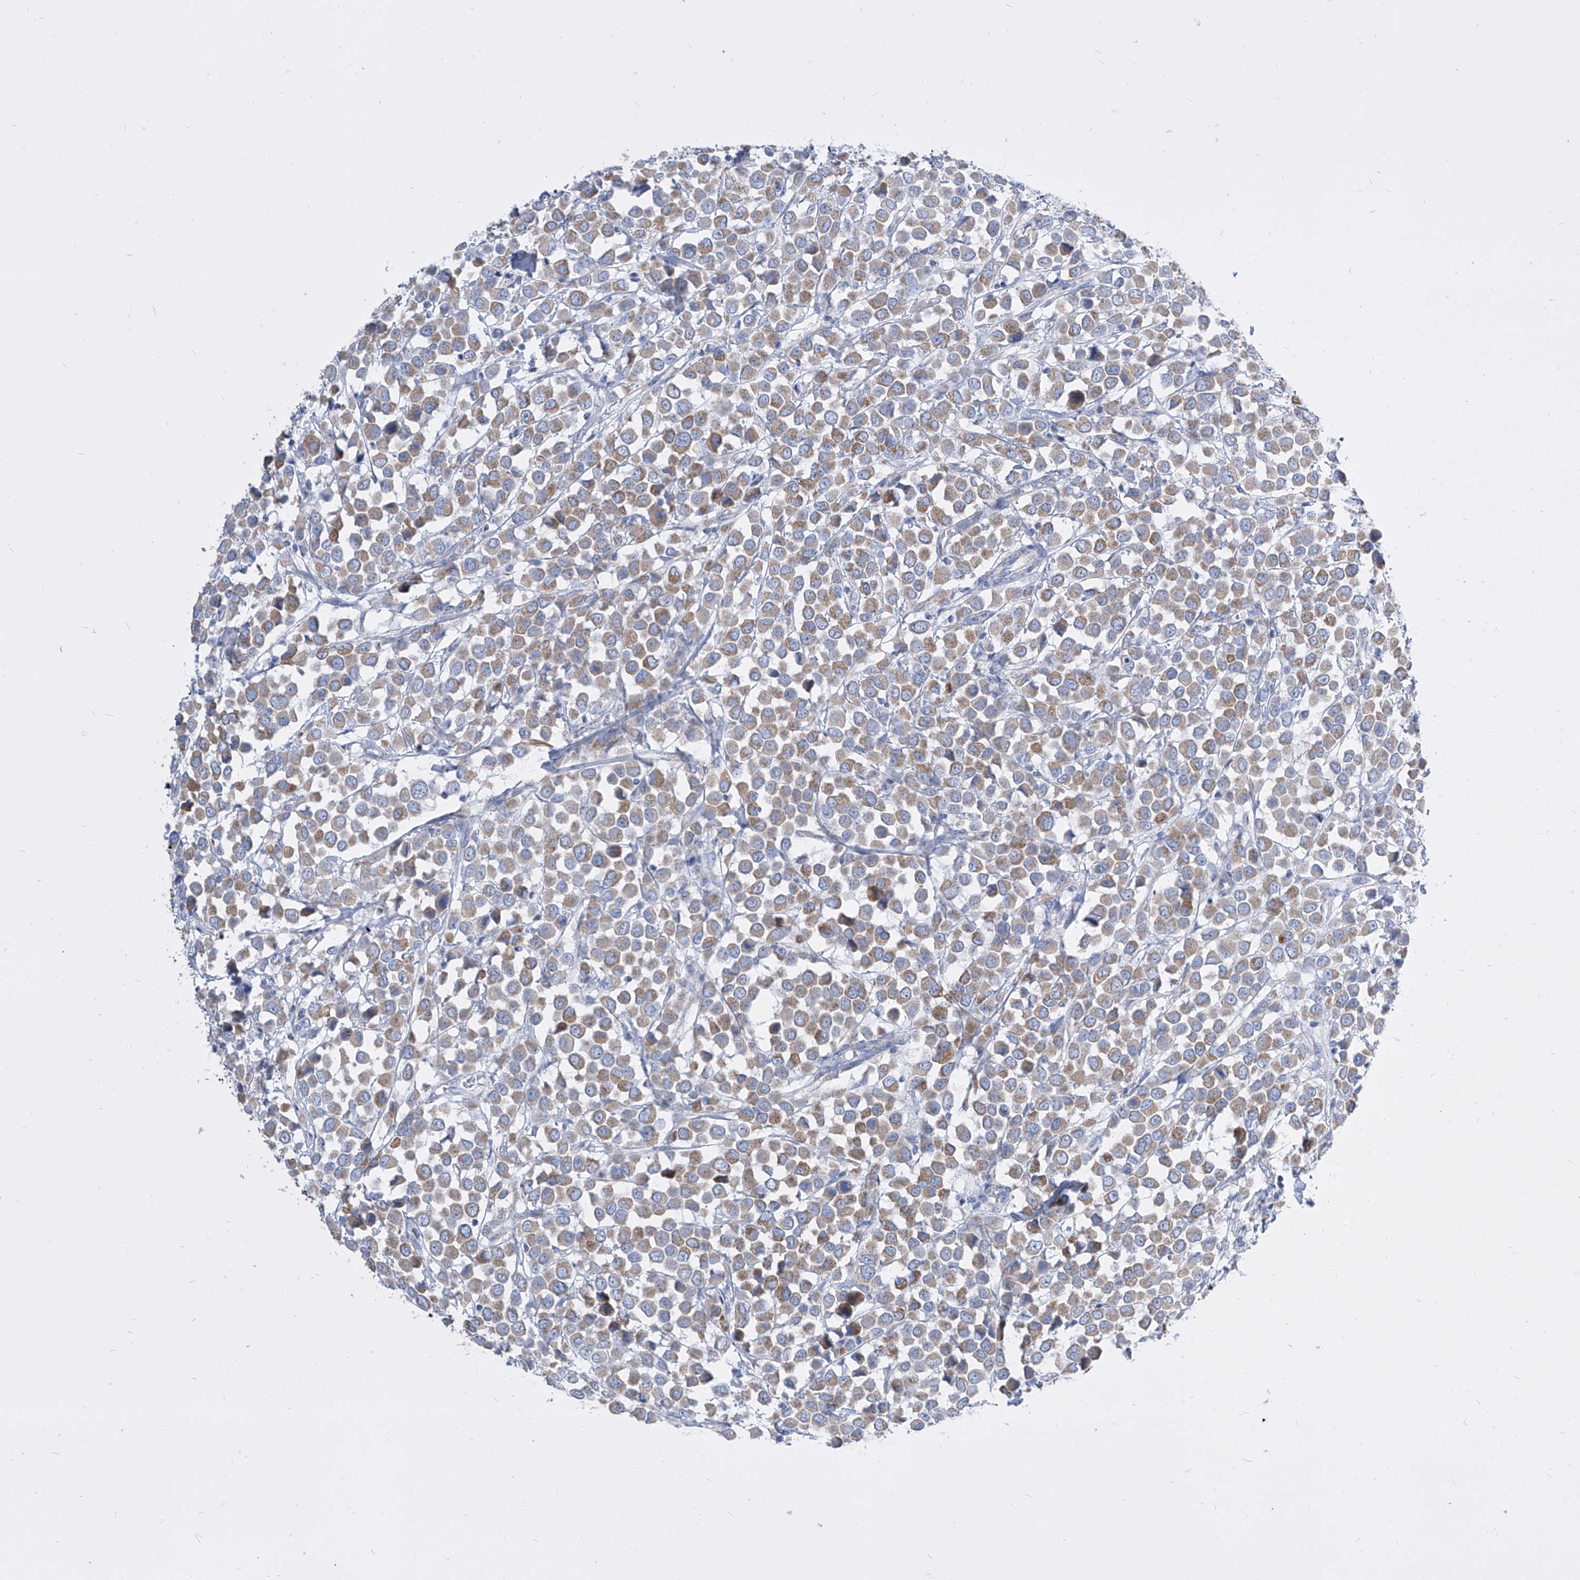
{"staining": {"intensity": "weak", "quantity": ">75%", "location": "cytoplasmic/membranous"}, "tissue": "breast cancer", "cell_type": "Tumor cells", "image_type": "cancer", "snomed": [{"axis": "morphology", "description": "Duct carcinoma"}, {"axis": "topography", "description": "Breast"}], "caption": "This image demonstrates IHC staining of breast infiltrating ductal carcinoma, with low weak cytoplasmic/membranous positivity in approximately >75% of tumor cells.", "gene": "COQ3", "patient": {"sex": "female", "age": 61}}